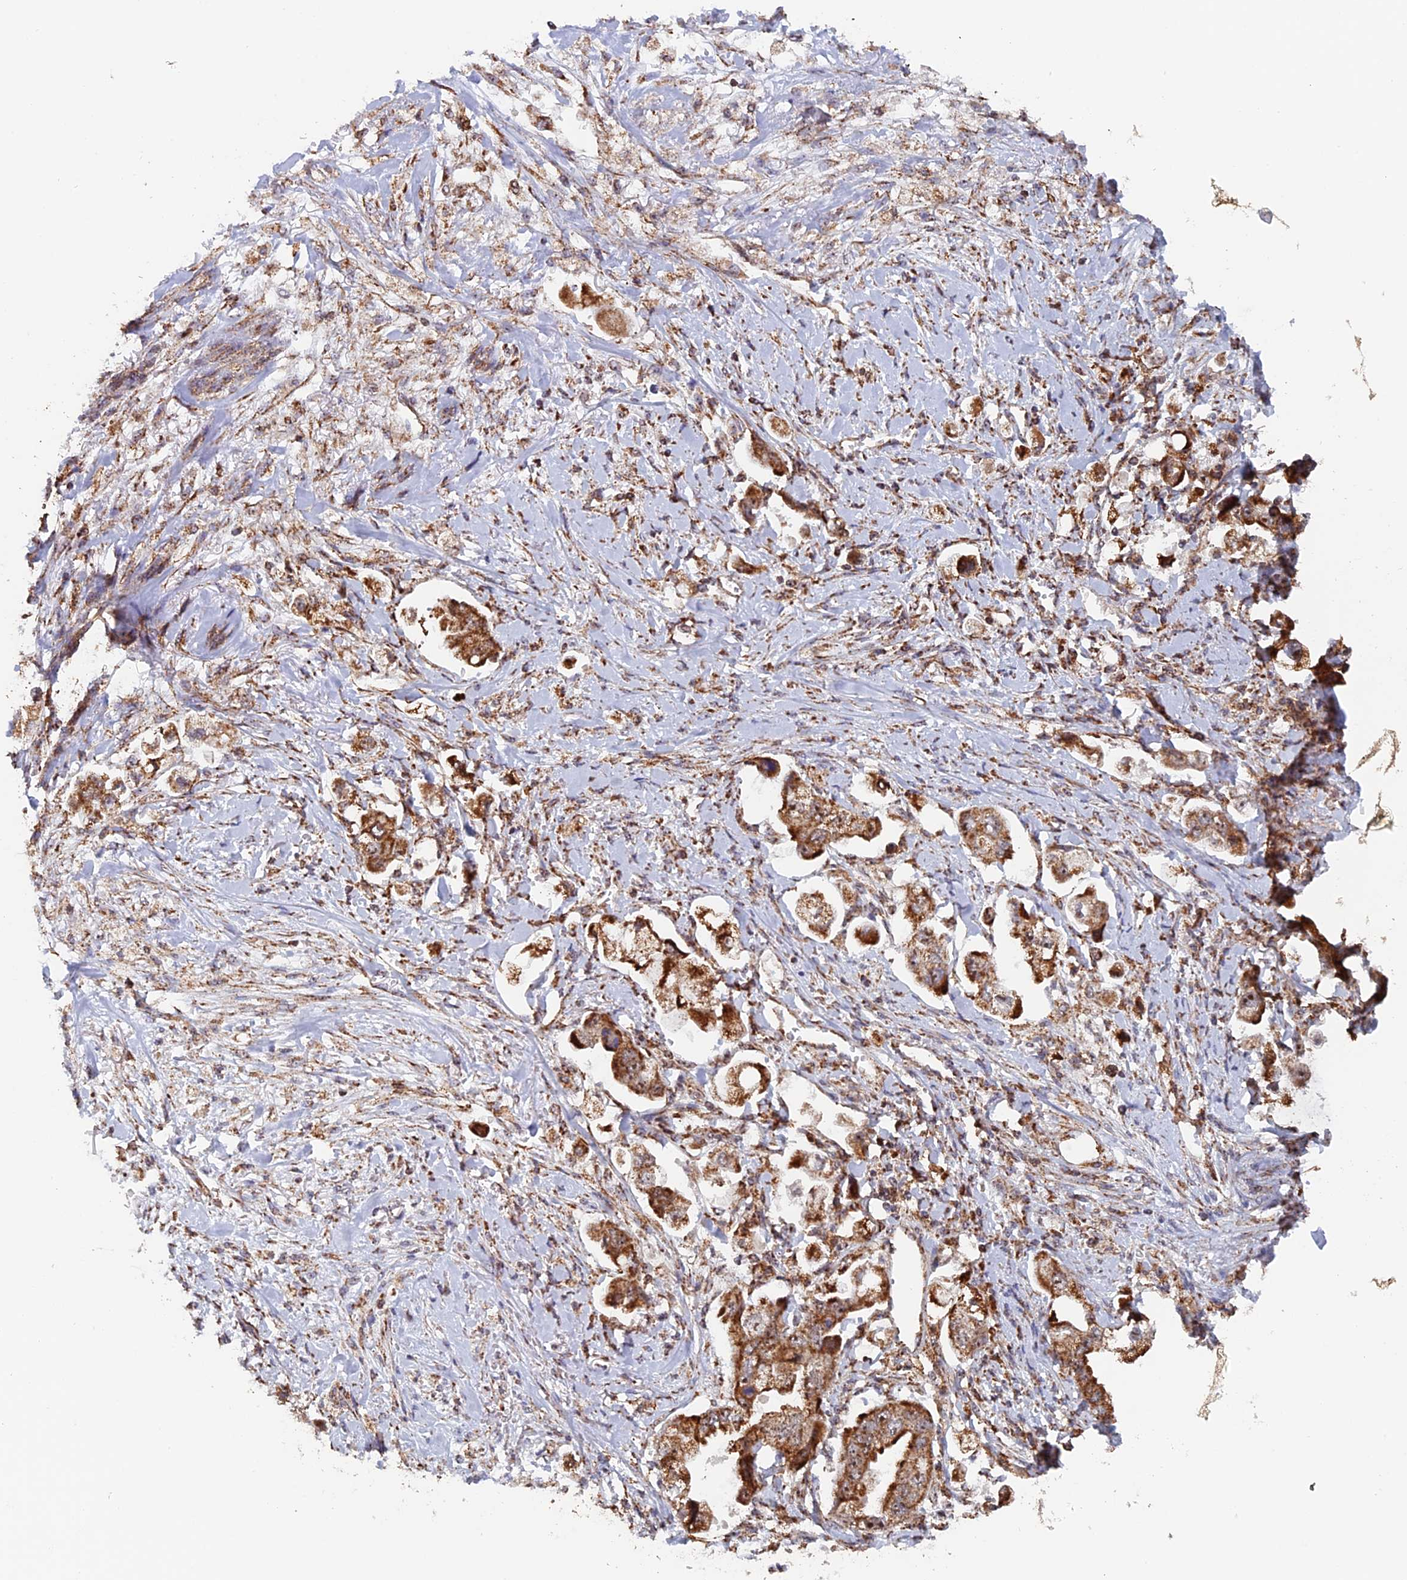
{"staining": {"intensity": "moderate", "quantity": ">75%", "location": "cytoplasmic/membranous"}, "tissue": "stomach cancer", "cell_type": "Tumor cells", "image_type": "cancer", "snomed": [{"axis": "morphology", "description": "Adenocarcinoma, NOS"}, {"axis": "topography", "description": "Stomach"}], "caption": "Human stomach cancer (adenocarcinoma) stained with a brown dye displays moderate cytoplasmic/membranous positive positivity in about >75% of tumor cells.", "gene": "DTYMK", "patient": {"sex": "male", "age": 62}}